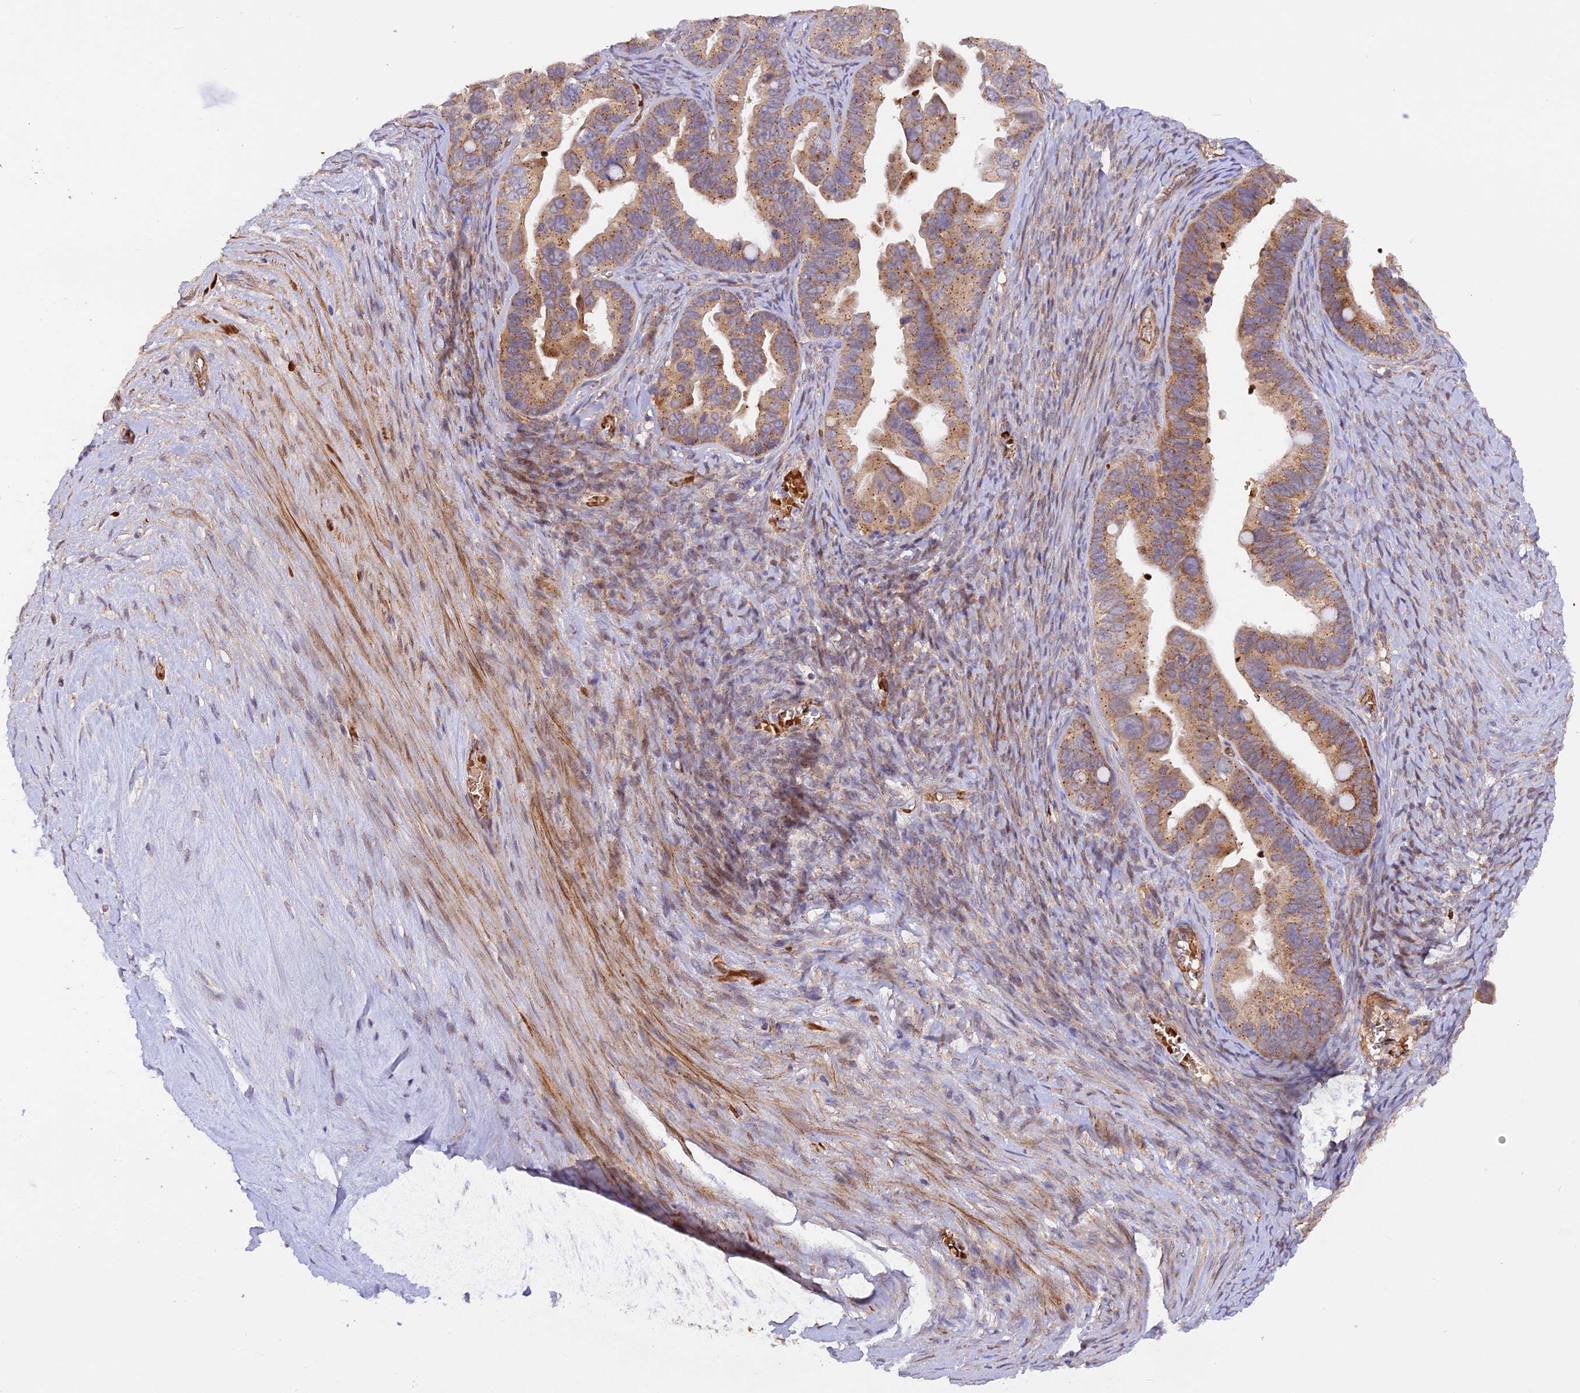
{"staining": {"intensity": "moderate", "quantity": ">75%", "location": "cytoplasmic/membranous"}, "tissue": "ovarian cancer", "cell_type": "Tumor cells", "image_type": "cancer", "snomed": [{"axis": "morphology", "description": "Cystadenocarcinoma, serous, NOS"}, {"axis": "topography", "description": "Ovary"}], "caption": "Immunohistochemical staining of ovarian cancer (serous cystadenocarcinoma) shows medium levels of moderate cytoplasmic/membranous positivity in approximately >75% of tumor cells.", "gene": "WDFY4", "patient": {"sex": "female", "age": 56}}